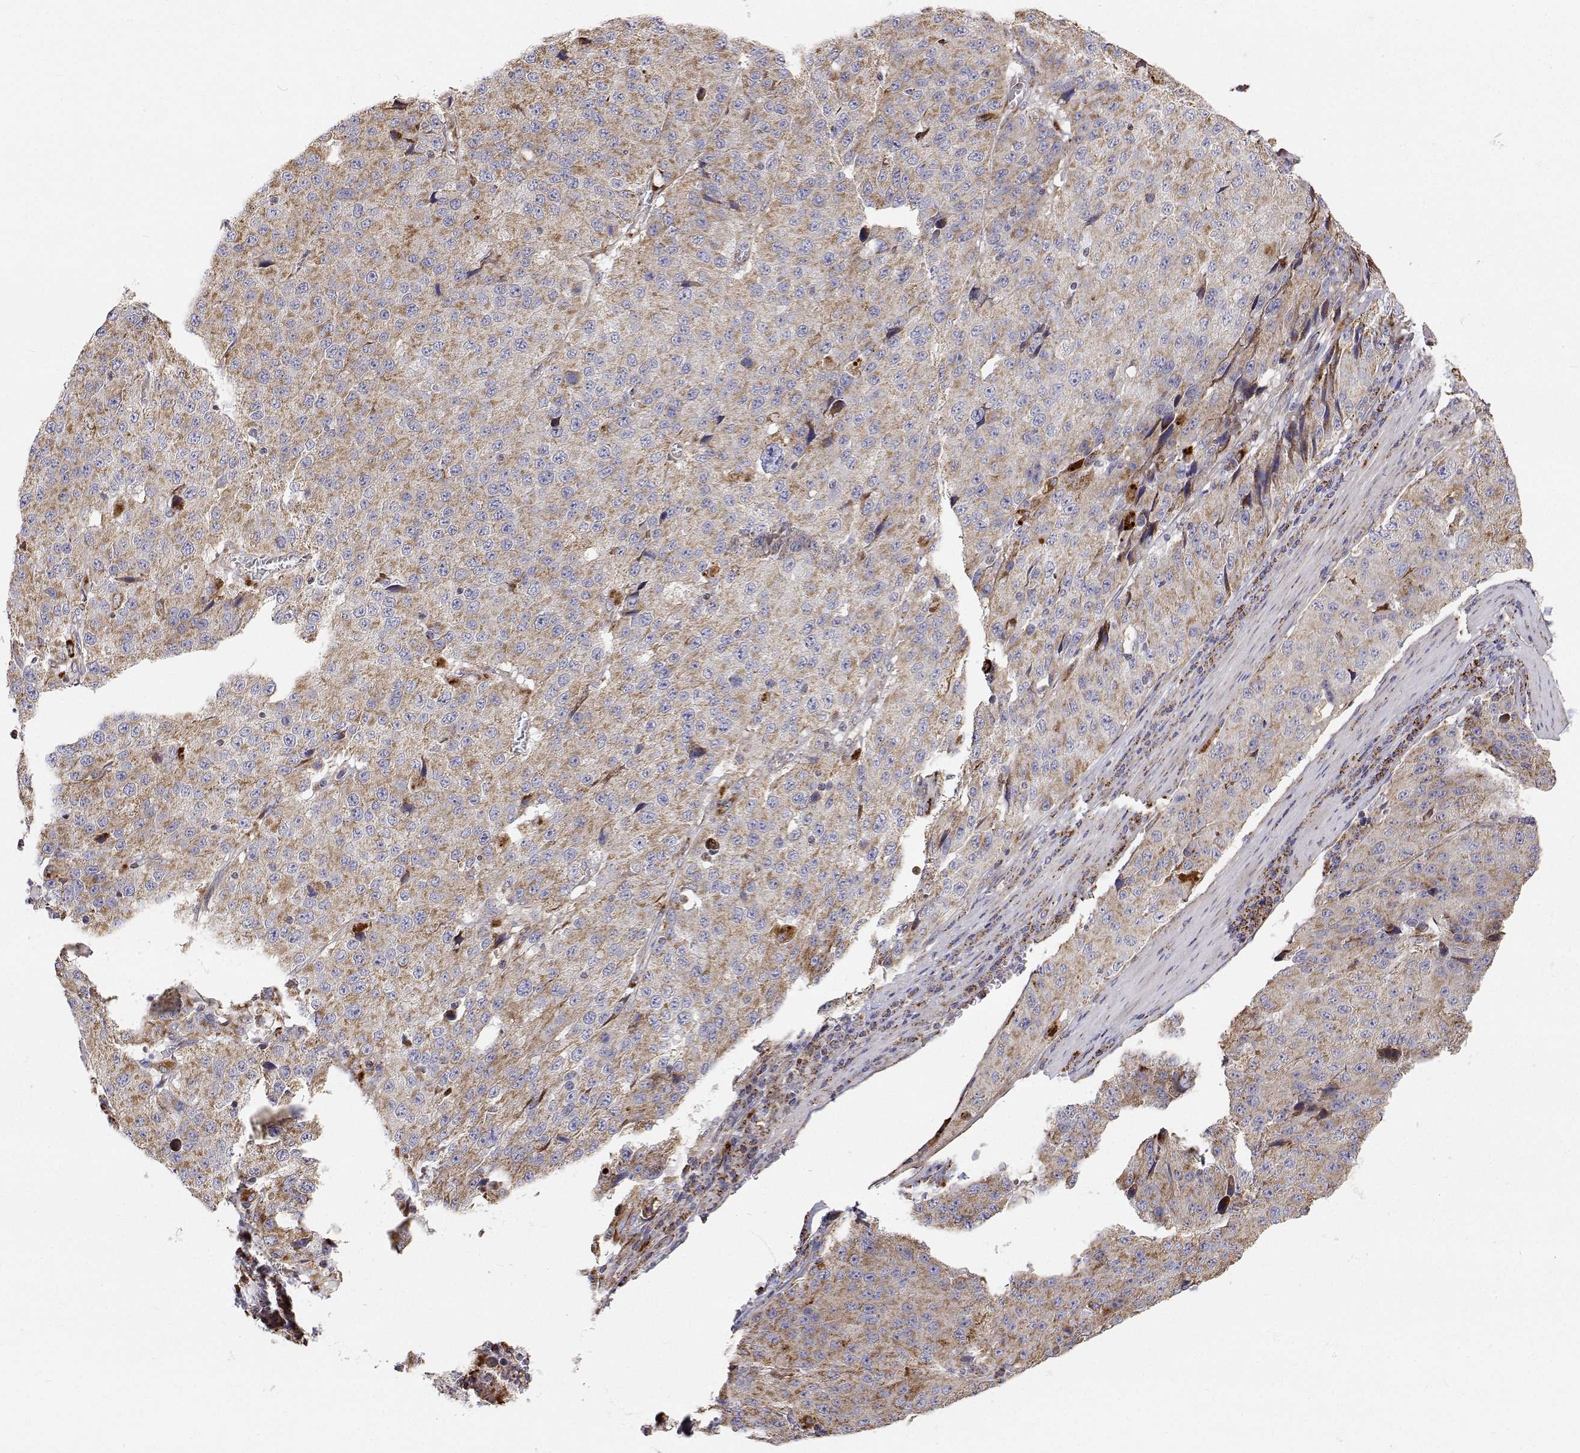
{"staining": {"intensity": "weak", "quantity": "25%-75%", "location": "cytoplasmic/membranous"}, "tissue": "stomach cancer", "cell_type": "Tumor cells", "image_type": "cancer", "snomed": [{"axis": "morphology", "description": "Adenocarcinoma, NOS"}, {"axis": "topography", "description": "Stomach"}], "caption": "The immunohistochemical stain labels weak cytoplasmic/membranous staining in tumor cells of stomach cancer (adenocarcinoma) tissue. (brown staining indicates protein expression, while blue staining denotes nuclei).", "gene": "SPICE1", "patient": {"sex": "male", "age": 71}}